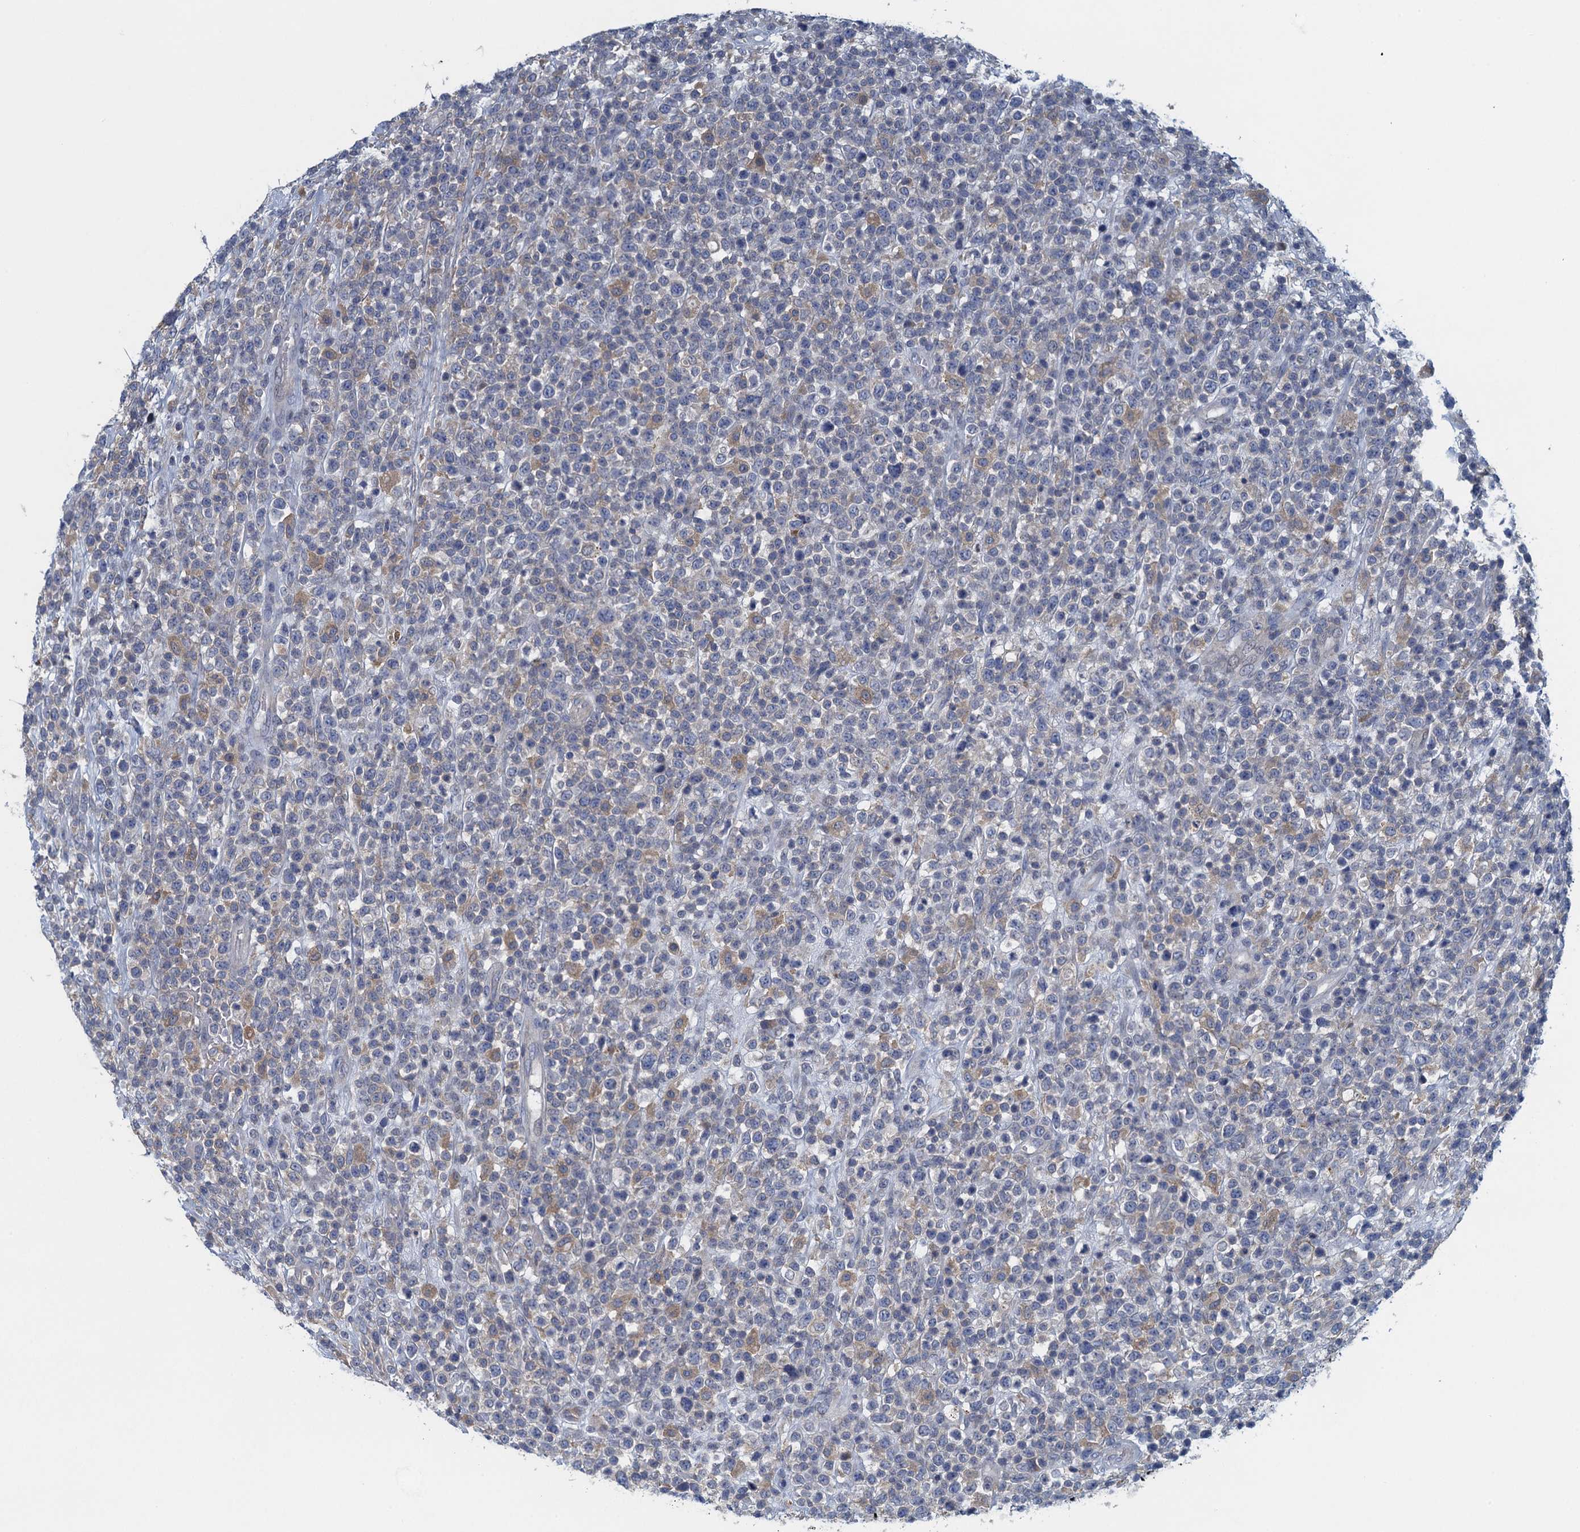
{"staining": {"intensity": "weak", "quantity": "<25%", "location": "cytoplasmic/membranous"}, "tissue": "lymphoma", "cell_type": "Tumor cells", "image_type": "cancer", "snomed": [{"axis": "morphology", "description": "Malignant lymphoma, non-Hodgkin's type, High grade"}, {"axis": "topography", "description": "Colon"}], "caption": "Tumor cells show no significant expression in high-grade malignant lymphoma, non-Hodgkin's type. (Brightfield microscopy of DAB (3,3'-diaminobenzidine) IHC at high magnification).", "gene": "NCKAP1L", "patient": {"sex": "female", "age": 53}}